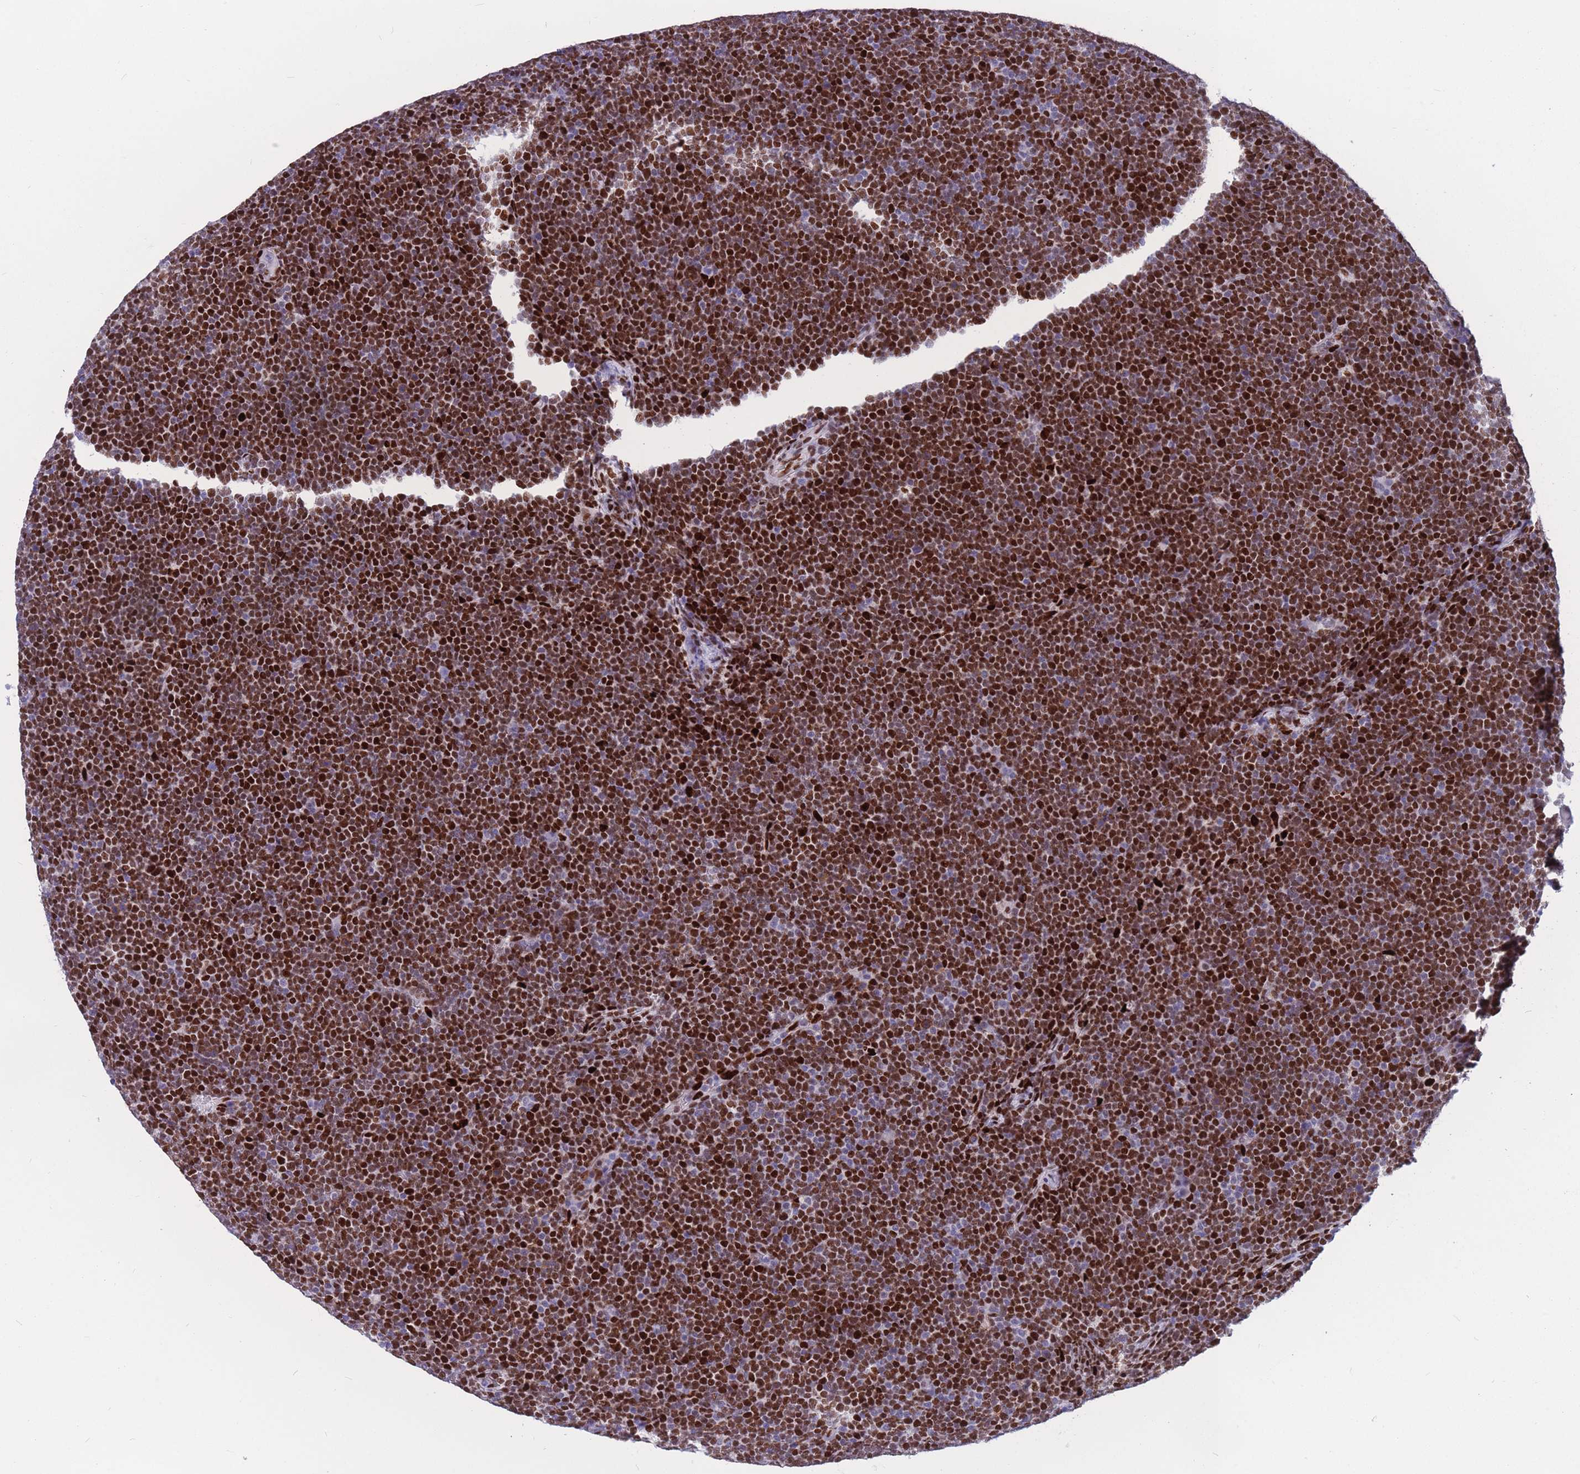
{"staining": {"intensity": "strong", "quantity": ">75%", "location": "nuclear"}, "tissue": "lymphoma", "cell_type": "Tumor cells", "image_type": "cancer", "snomed": [{"axis": "morphology", "description": "Malignant lymphoma, non-Hodgkin's type, High grade"}, {"axis": "topography", "description": "Lymph node"}], "caption": "Lymphoma was stained to show a protein in brown. There is high levels of strong nuclear expression in about >75% of tumor cells.", "gene": "NASP", "patient": {"sex": "male", "age": 13}}